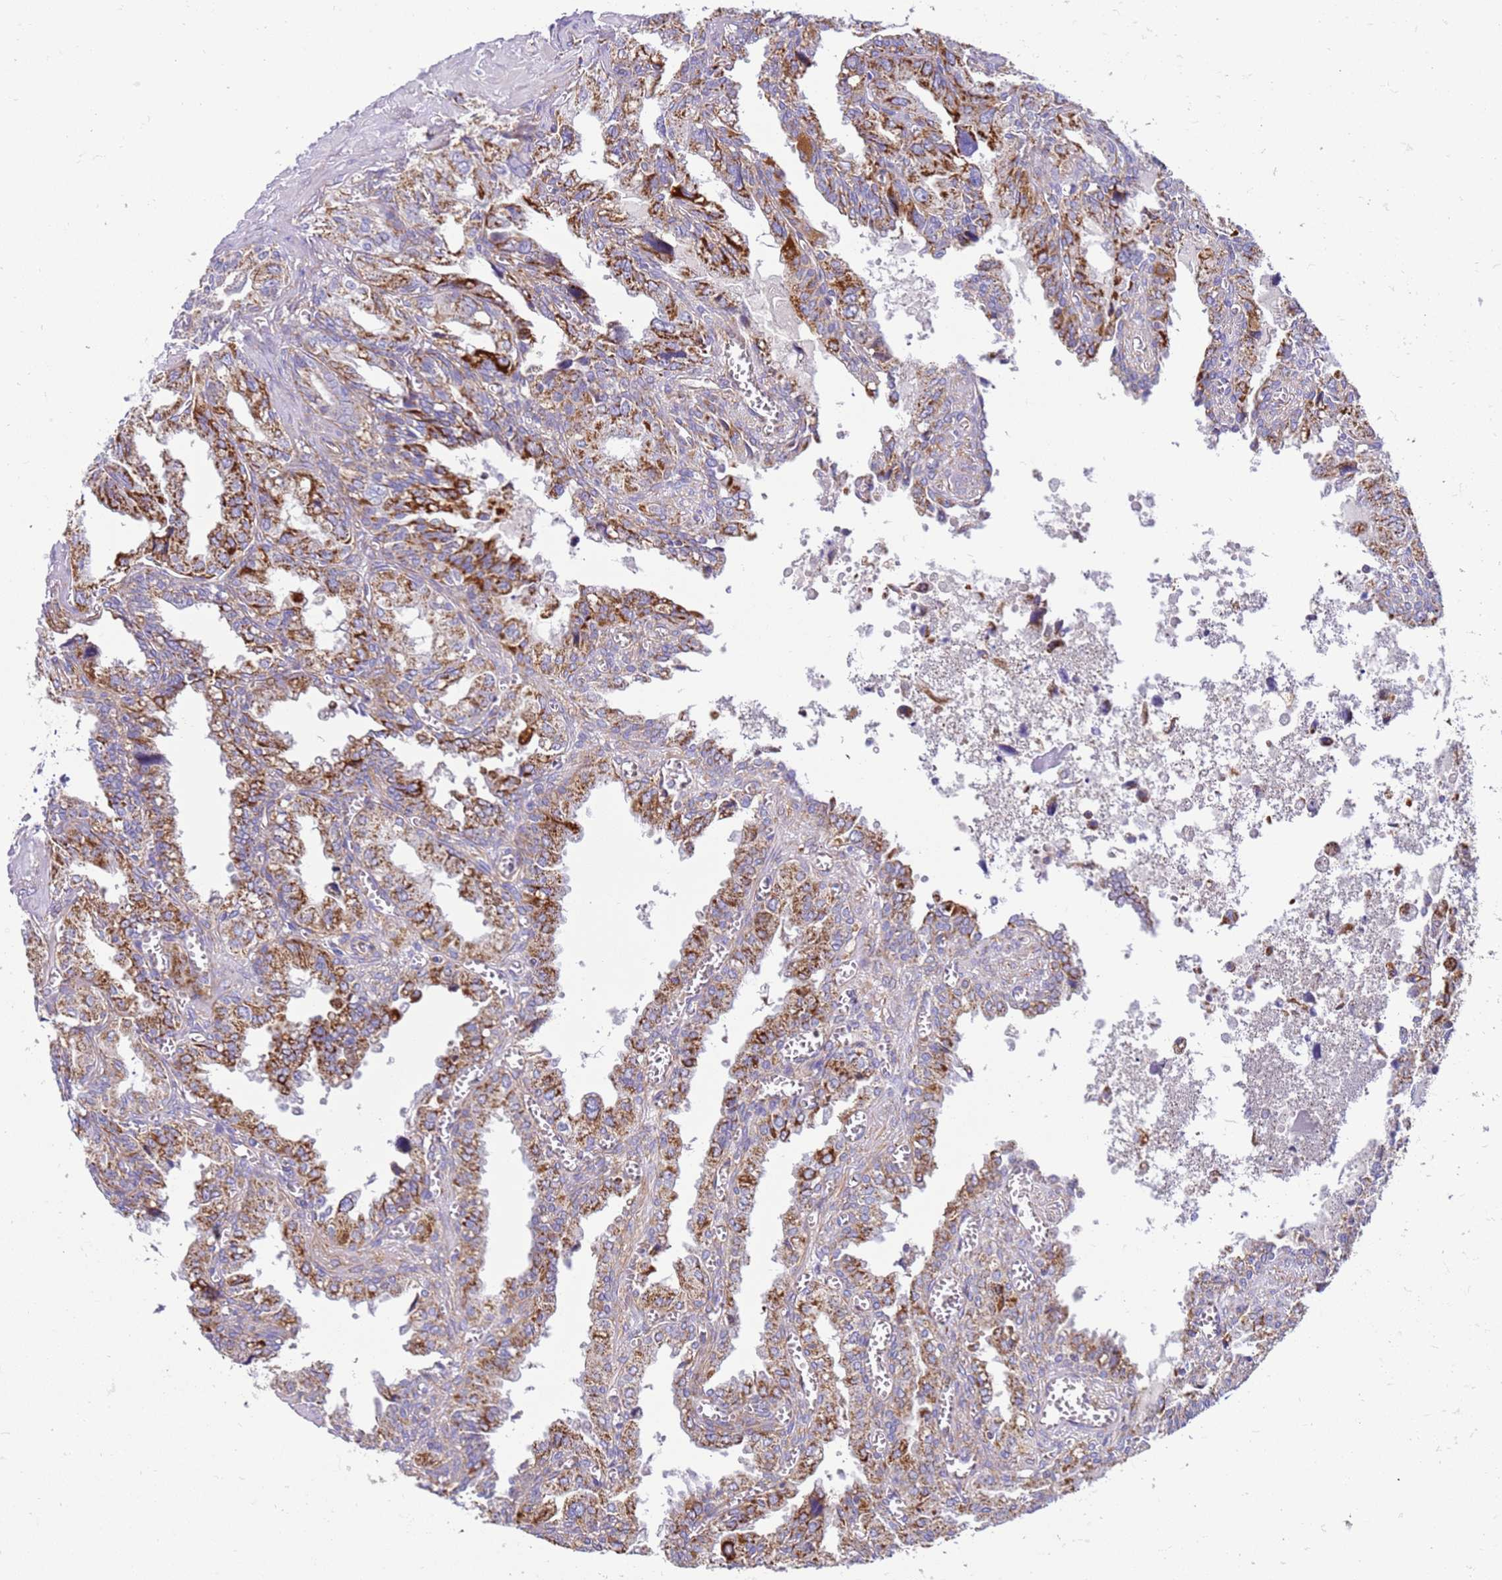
{"staining": {"intensity": "moderate", "quantity": ">75%", "location": "cytoplasmic/membranous"}, "tissue": "seminal vesicle", "cell_type": "Glandular cells", "image_type": "normal", "snomed": [{"axis": "morphology", "description": "Normal tissue, NOS"}, {"axis": "topography", "description": "Seminal veicle"}], "caption": "Glandular cells show medium levels of moderate cytoplasmic/membranous expression in approximately >75% of cells in benign seminal vesicle. (DAB (3,3'-diaminobenzidine) IHC, brown staining for protein, blue staining for nuclei).", "gene": "MRPL20", "patient": {"sex": "male", "age": 67}}